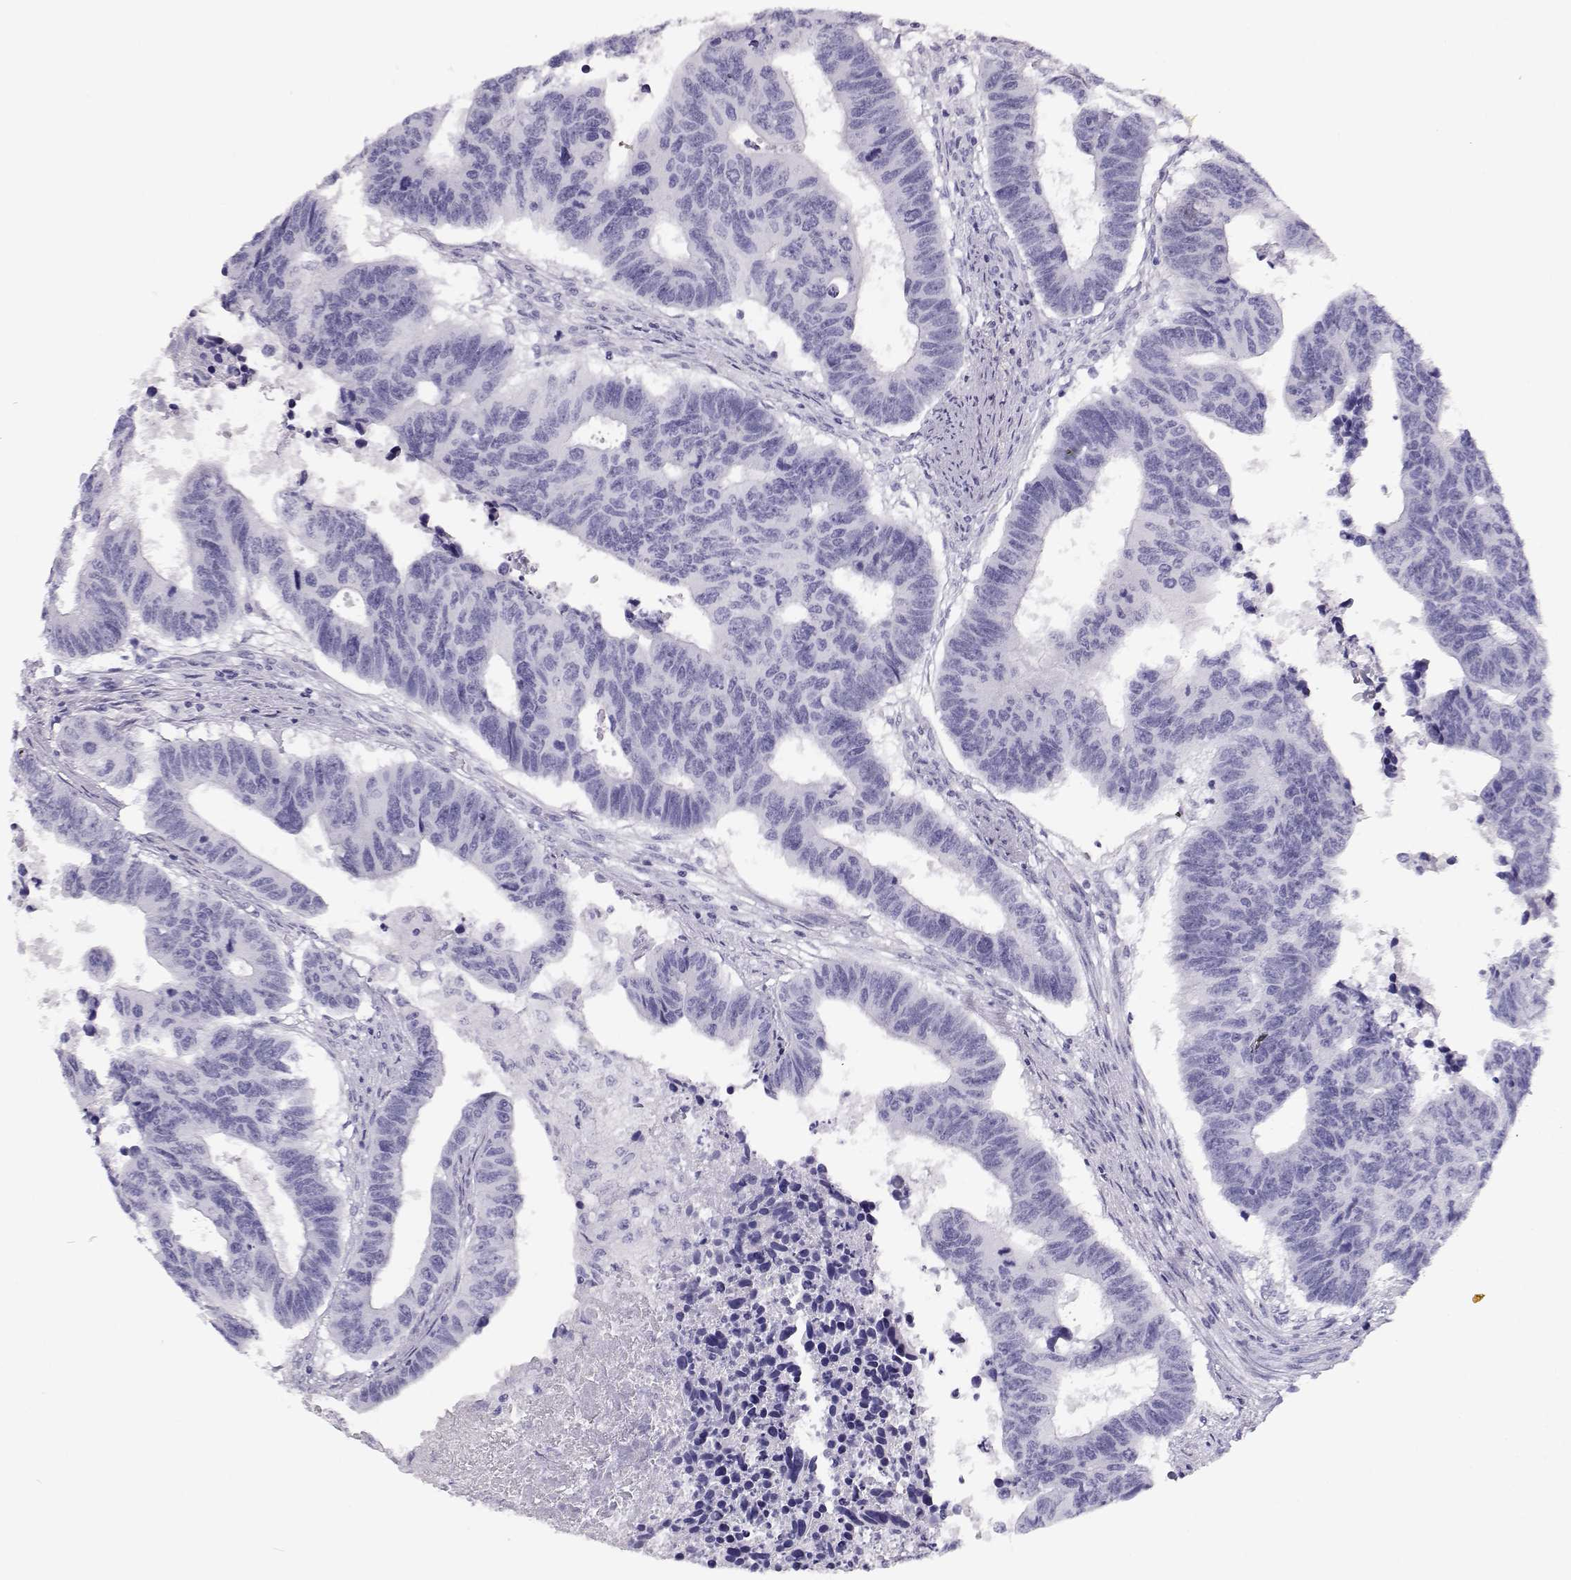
{"staining": {"intensity": "negative", "quantity": "none", "location": "none"}, "tissue": "colorectal cancer", "cell_type": "Tumor cells", "image_type": "cancer", "snomed": [{"axis": "morphology", "description": "Adenocarcinoma, NOS"}, {"axis": "topography", "description": "Rectum"}], "caption": "This histopathology image is of adenocarcinoma (colorectal) stained with immunohistochemistry (IHC) to label a protein in brown with the nuclei are counter-stained blue. There is no expression in tumor cells. The staining was performed using DAB to visualize the protein expression in brown, while the nuclei were stained in blue with hematoxylin (Magnification: 20x).", "gene": "TKTL1", "patient": {"sex": "female", "age": 85}}